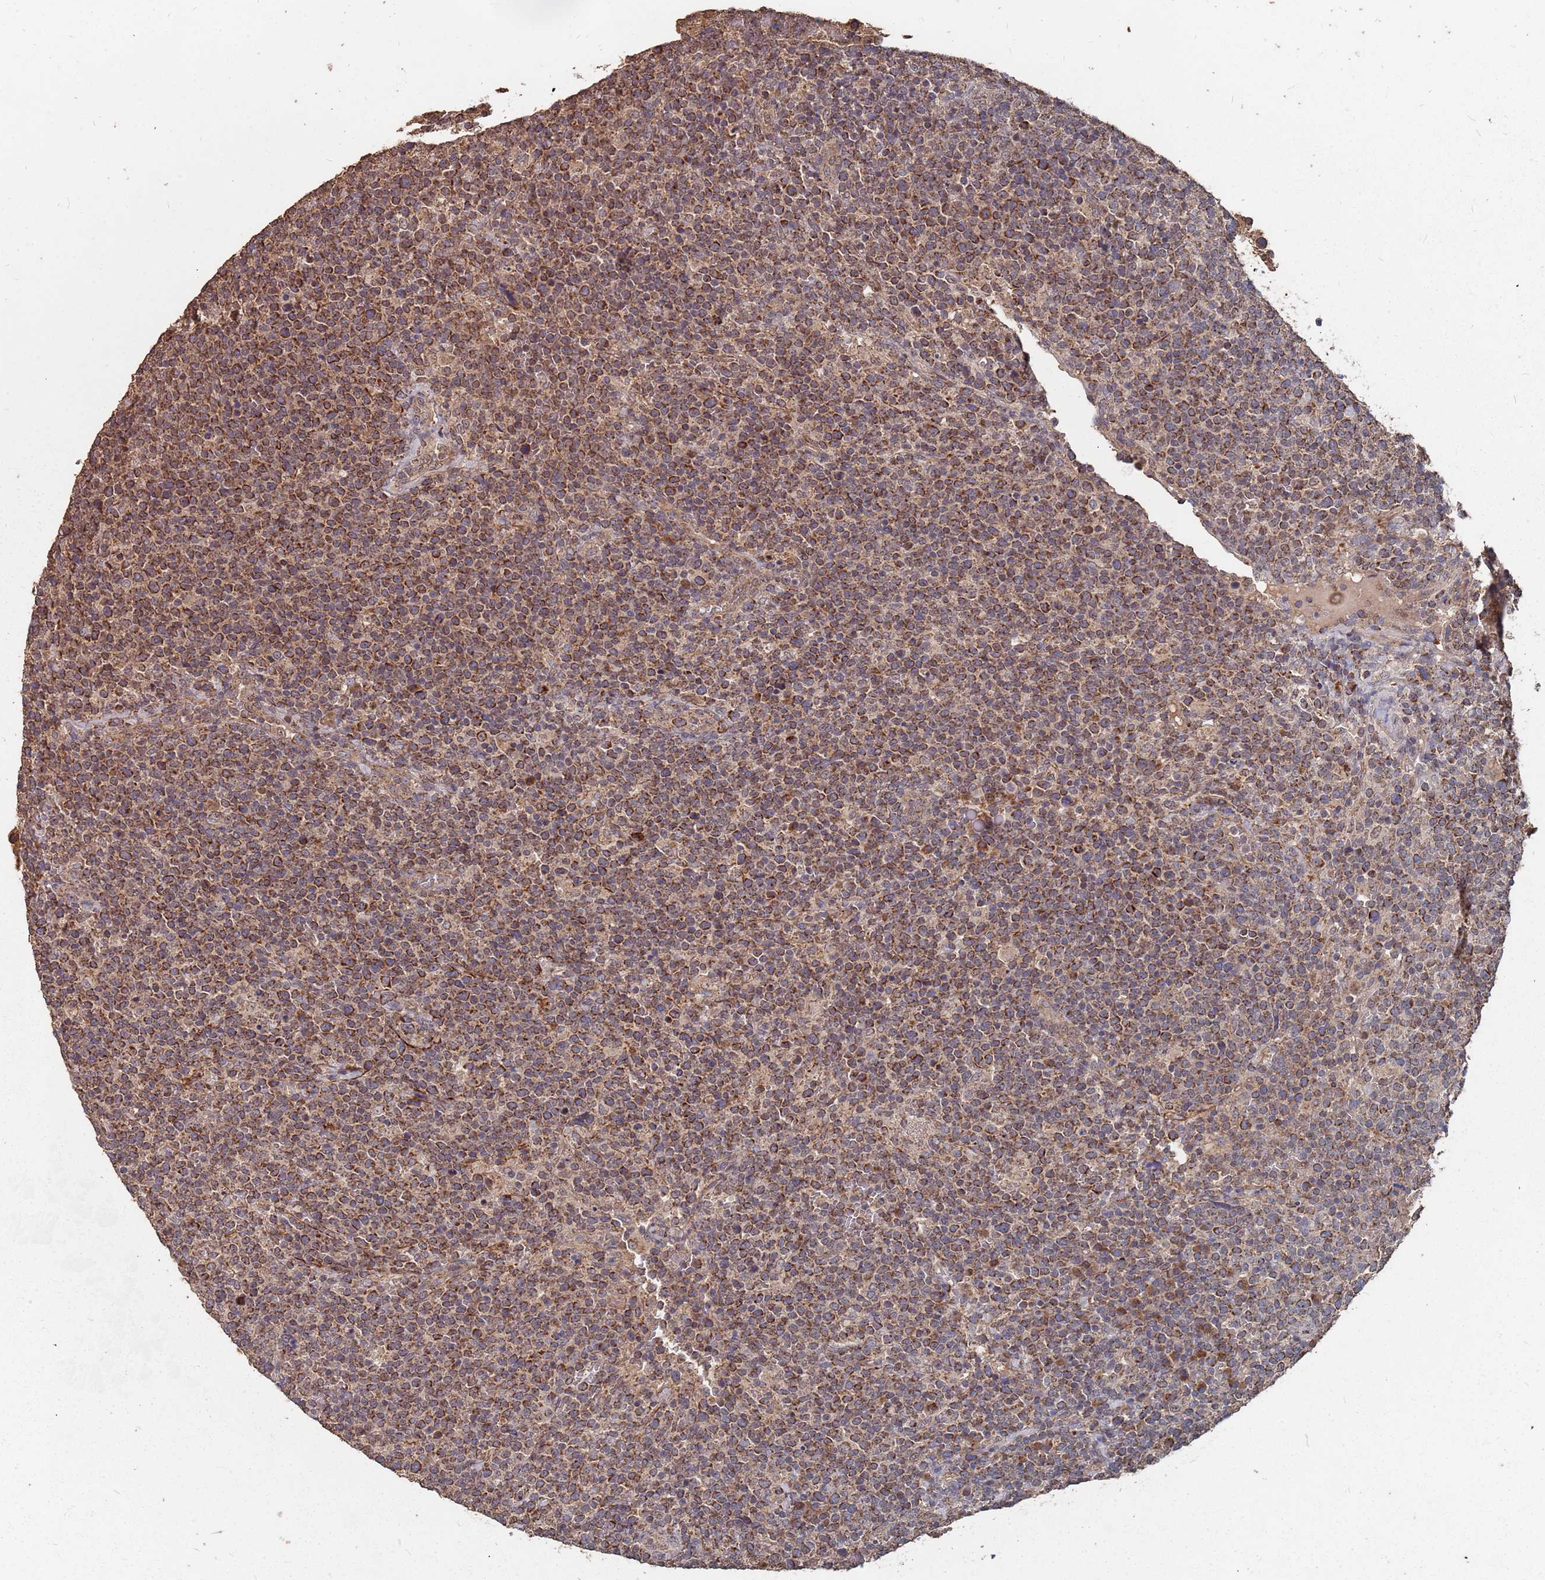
{"staining": {"intensity": "strong", "quantity": ">75%", "location": "cytoplasmic/membranous"}, "tissue": "lymphoma", "cell_type": "Tumor cells", "image_type": "cancer", "snomed": [{"axis": "morphology", "description": "Malignant lymphoma, non-Hodgkin's type, High grade"}, {"axis": "topography", "description": "Lymph node"}], "caption": "About >75% of tumor cells in human lymphoma demonstrate strong cytoplasmic/membranous protein staining as visualized by brown immunohistochemical staining.", "gene": "PRORP", "patient": {"sex": "male", "age": 61}}